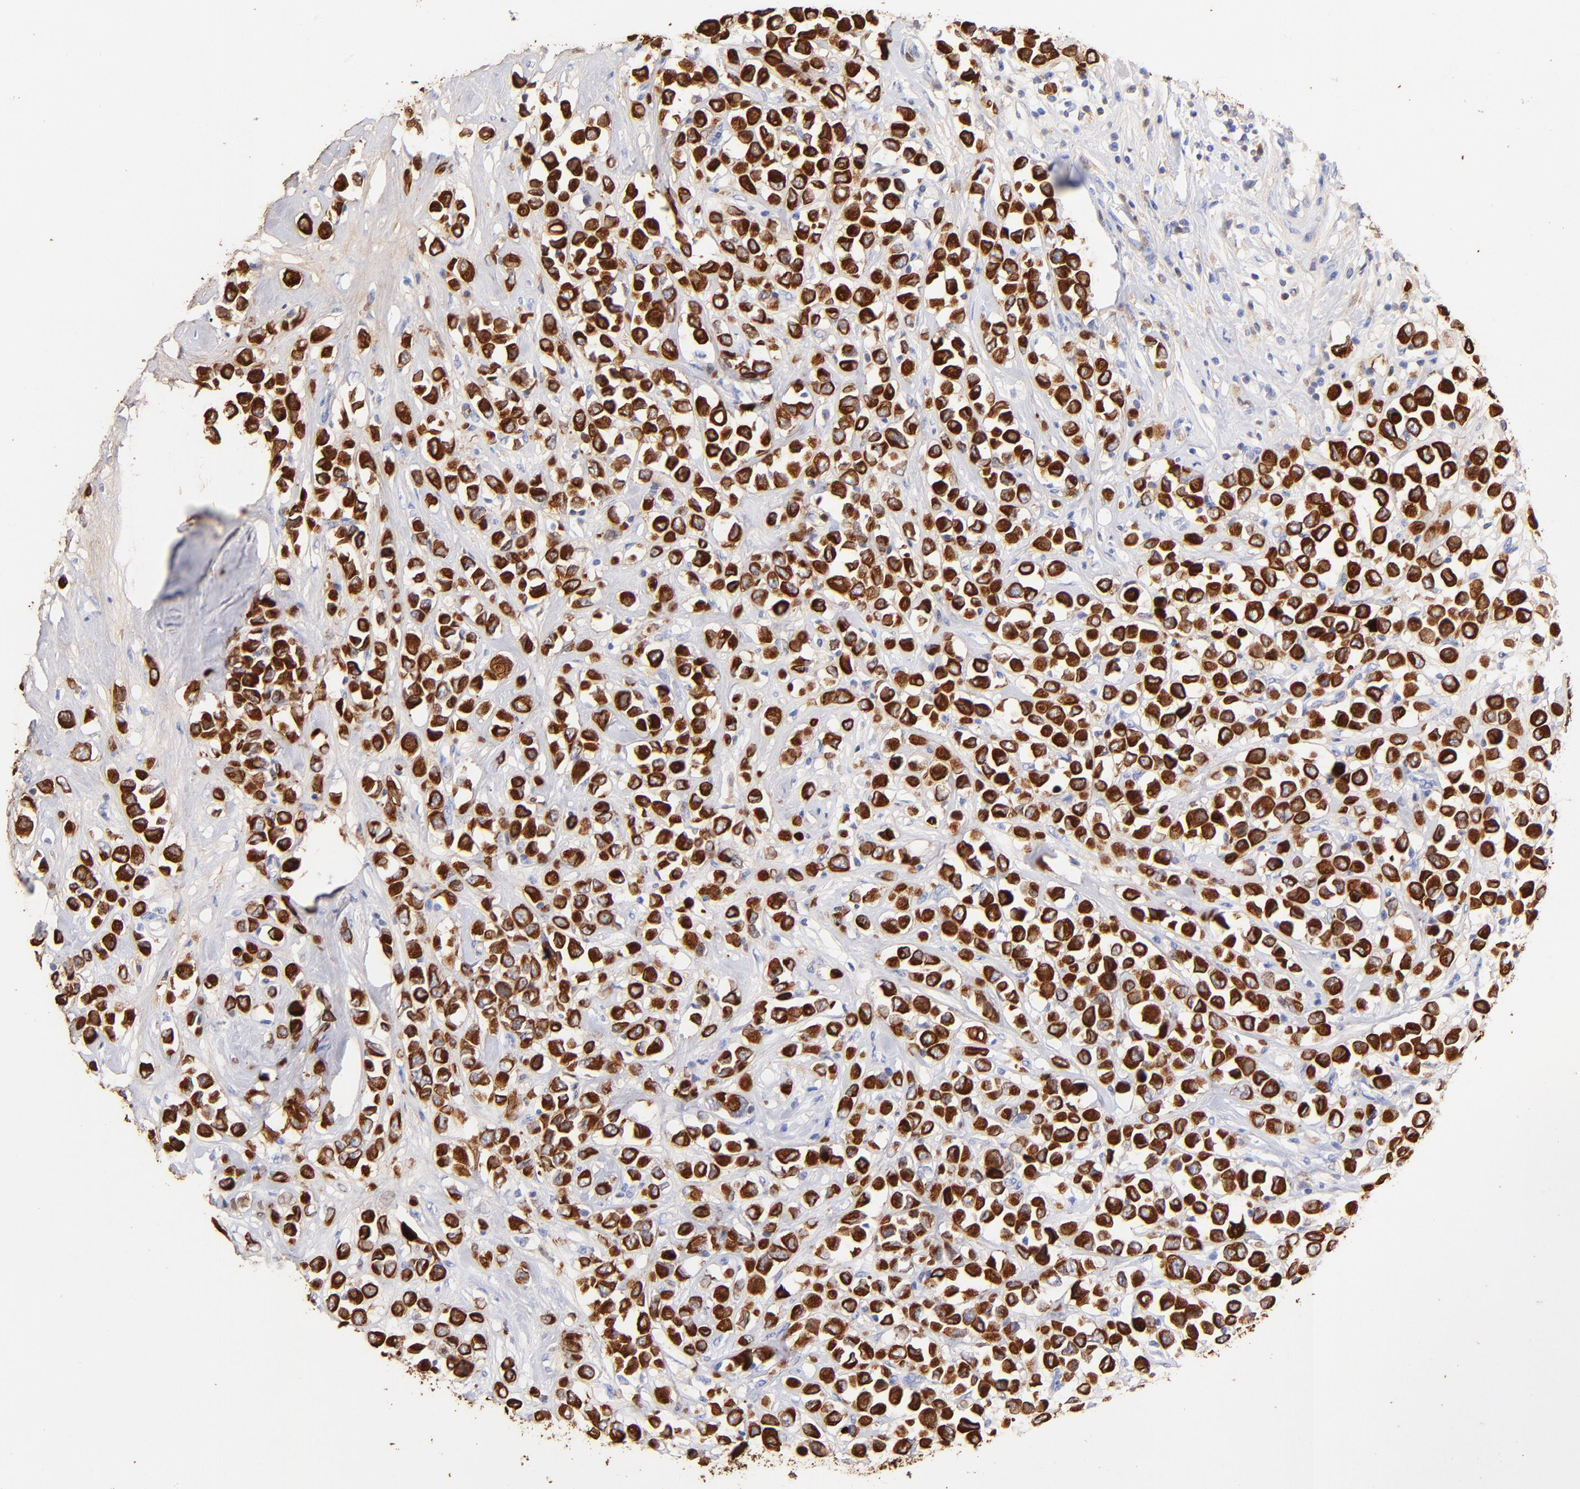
{"staining": {"intensity": "strong", "quantity": ">75%", "location": "cytoplasmic/membranous"}, "tissue": "breast cancer", "cell_type": "Tumor cells", "image_type": "cancer", "snomed": [{"axis": "morphology", "description": "Duct carcinoma"}, {"axis": "topography", "description": "Breast"}], "caption": "Immunohistochemical staining of breast cancer reveals strong cytoplasmic/membranous protein positivity in approximately >75% of tumor cells. (DAB (3,3'-diaminobenzidine) IHC, brown staining for protein, blue staining for nuclei).", "gene": "KRT19", "patient": {"sex": "female", "age": 61}}